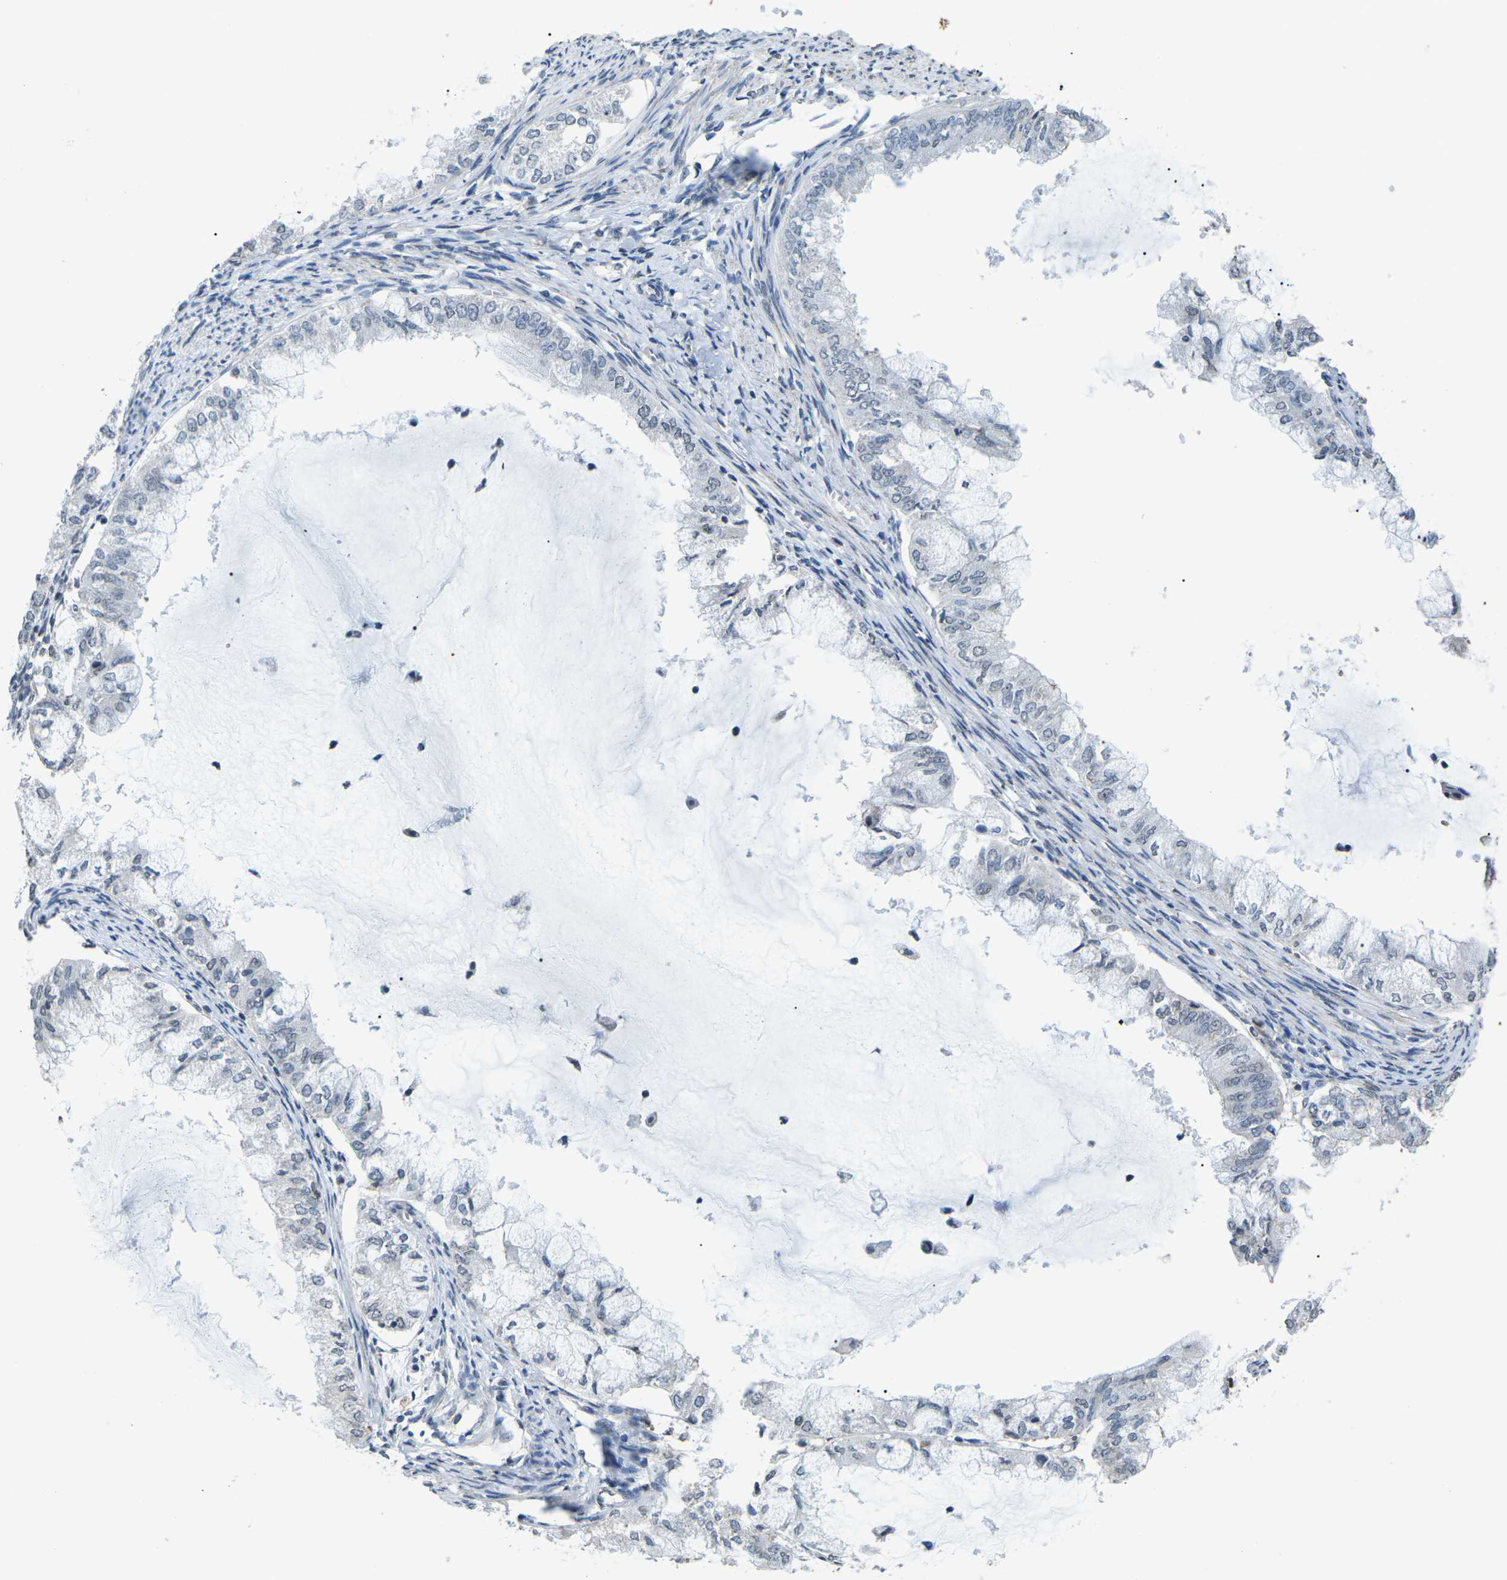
{"staining": {"intensity": "negative", "quantity": "none", "location": "none"}, "tissue": "endometrial cancer", "cell_type": "Tumor cells", "image_type": "cancer", "snomed": [{"axis": "morphology", "description": "Adenocarcinoma, NOS"}, {"axis": "topography", "description": "Endometrium"}], "caption": "There is no significant positivity in tumor cells of endometrial cancer (adenocarcinoma).", "gene": "TFR2", "patient": {"sex": "female", "age": 86}}